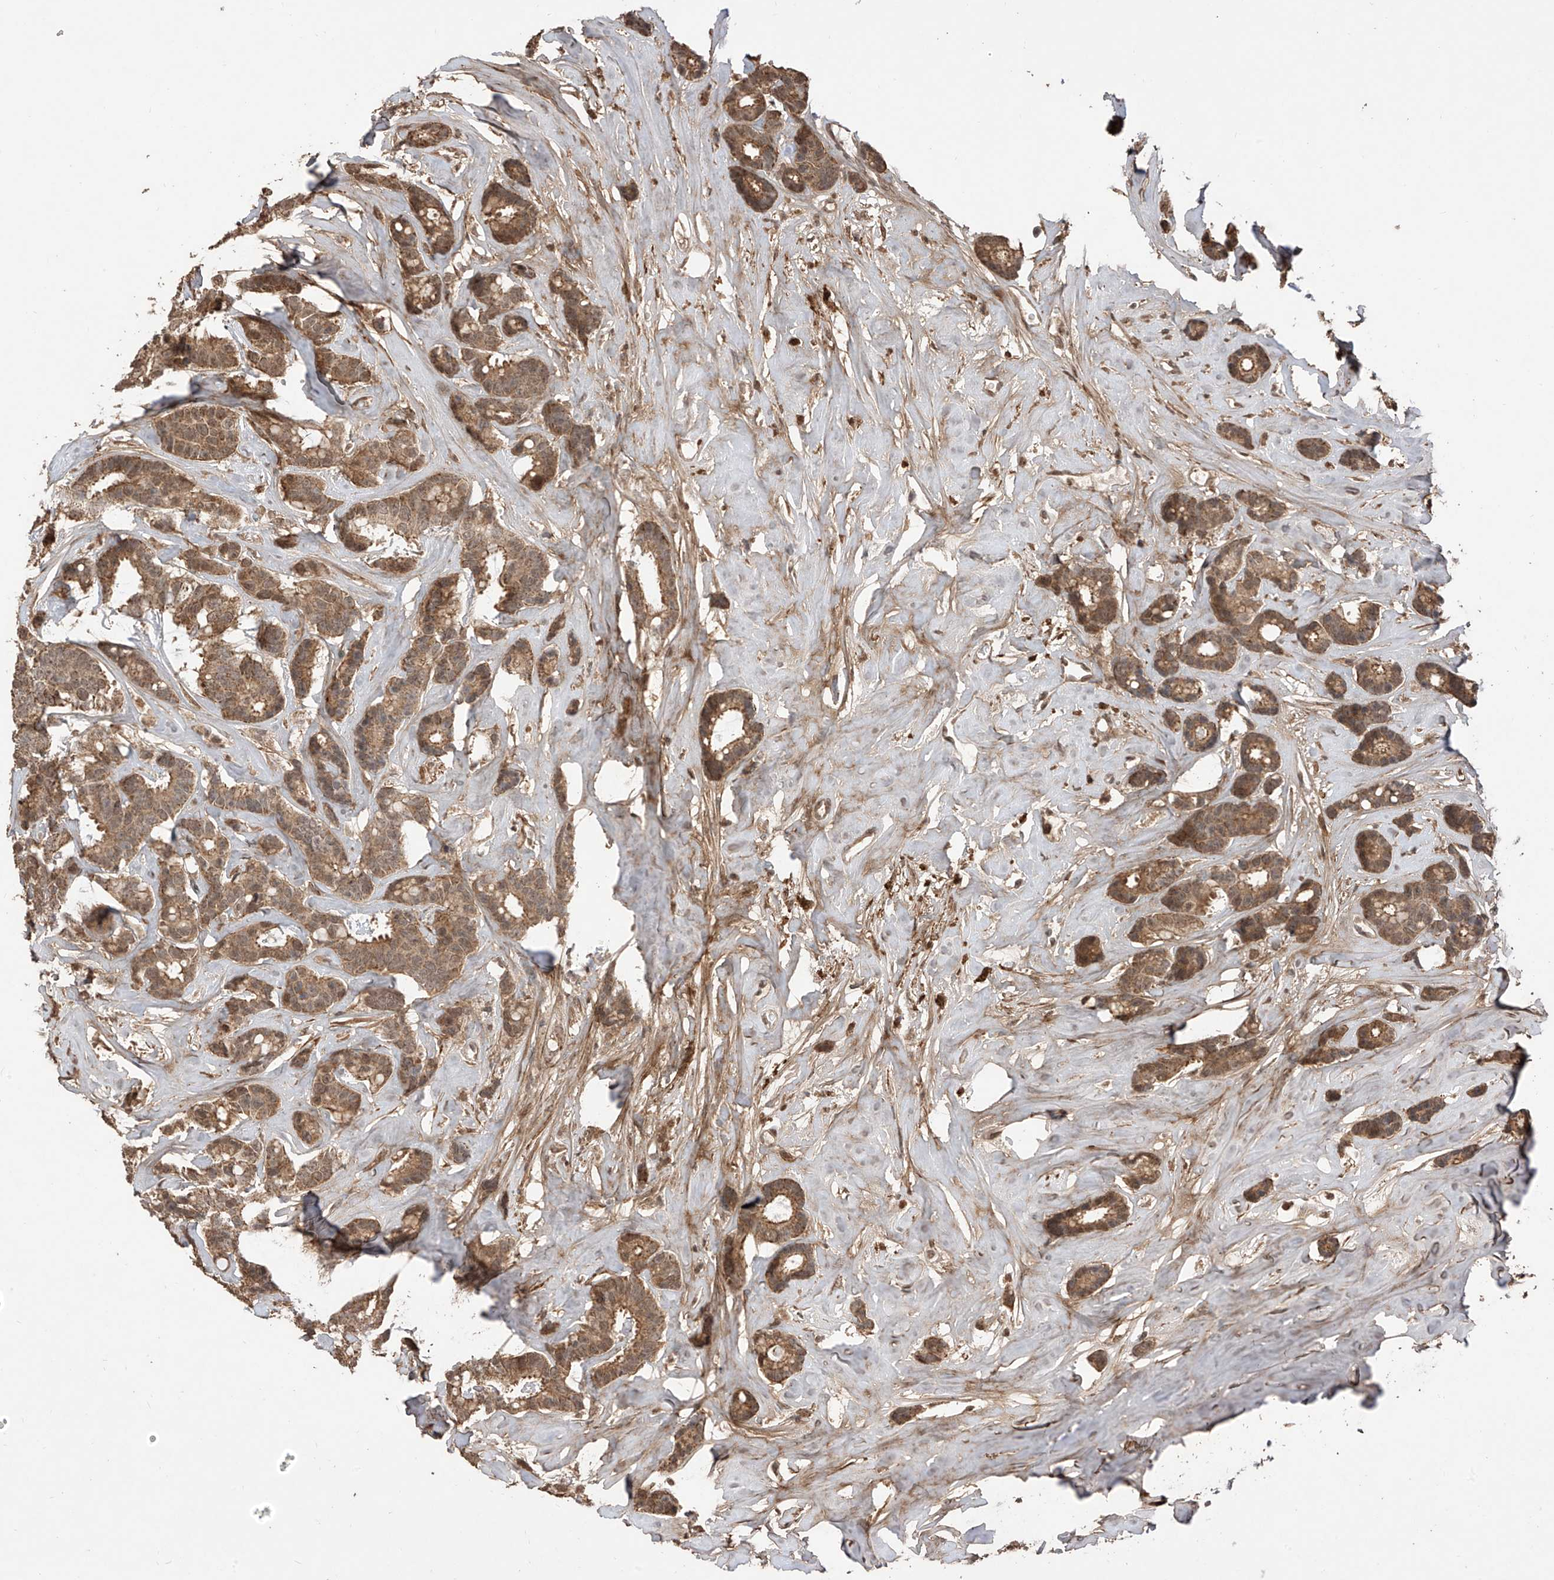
{"staining": {"intensity": "moderate", "quantity": ">75%", "location": "cytoplasmic/membranous,nuclear"}, "tissue": "breast cancer", "cell_type": "Tumor cells", "image_type": "cancer", "snomed": [{"axis": "morphology", "description": "Duct carcinoma"}, {"axis": "topography", "description": "Breast"}], "caption": "Protein expression analysis of breast cancer (intraductal carcinoma) demonstrates moderate cytoplasmic/membranous and nuclear positivity in about >75% of tumor cells.", "gene": "LATS1", "patient": {"sex": "female", "age": 87}}